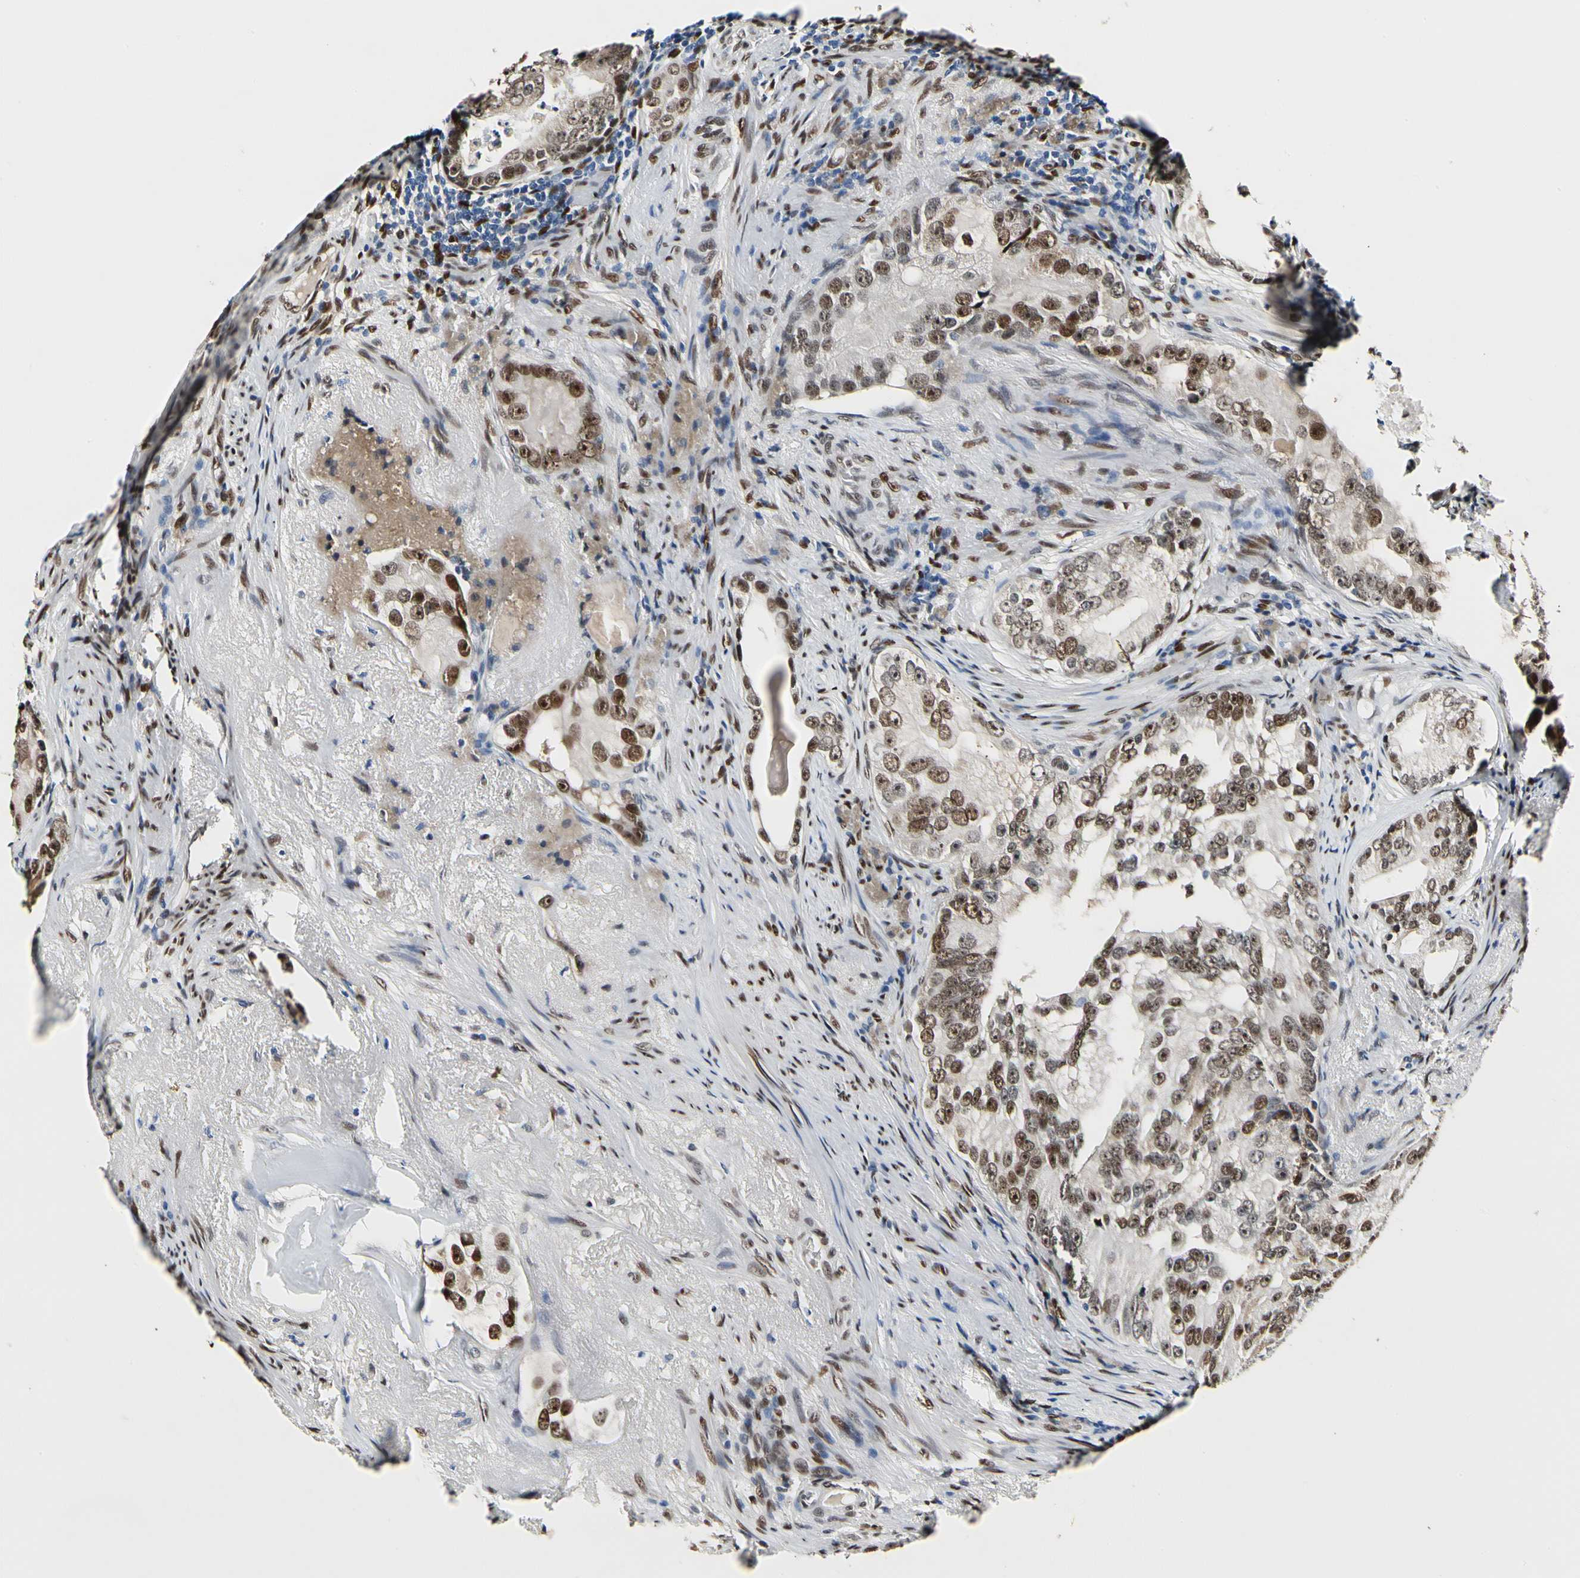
{"staining": {"intensity": "moderate", "quantity": ">75%", "location": "nuclear"}, "tissue": "prostate cancer", "cell_type": "Tumor cells", "image_type": "cancer", "snomed": [{"axis": "morphology", "description": "Adenocarcinoma, High grade"}, {"axis": "topography", "description": "Prostate"}], "caption": "DAB immunohistochemical staining of prostate high-grade adenocarcinoma exhibits moderate nuclear protein expression in approximately >75% of tumor cells.", "gene": "NFIA", "patient": {"sex": "male", "age": 66}}